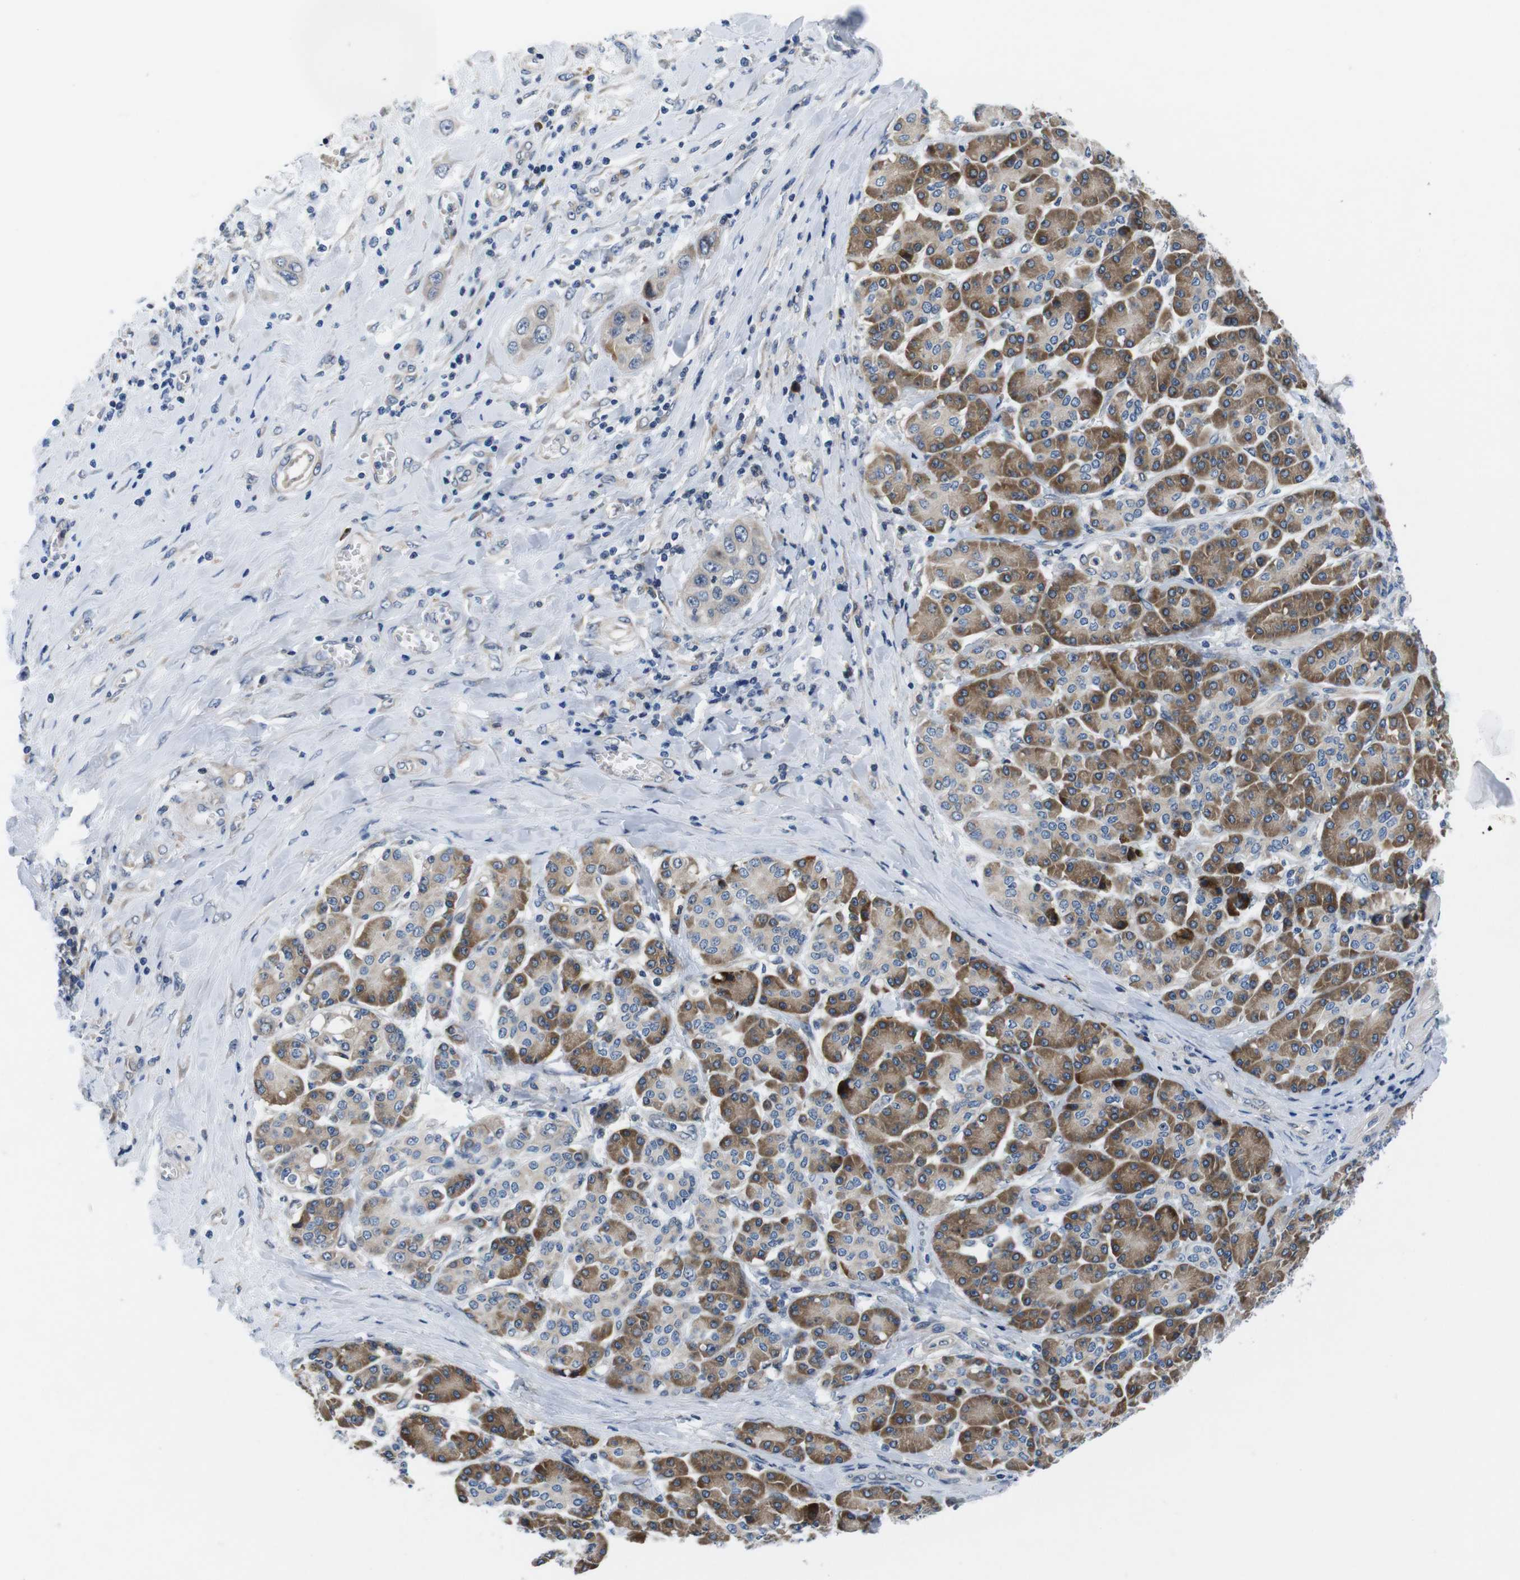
{"staining": {"intensity": "weak", "quantity": "<25%", "location": "cytoplasmic/membranous"}, "tissue": "pancreatic cancer", "cell_type": "Tumor cells", "image_type": "cancer", "snomed": [{"axis": "morphology", "description": "Adenocarcinoma, NOS"}, {"axis": "topography", "description": "Pancreas"}], "caption": "Immunohistochemistry image of human adenocarcinoma (pancreatic) stained for a protein (brown), which shows no expression in tumor cells.", "gene": "JAK1", "patient": {"sex": "female", "age": 70}}